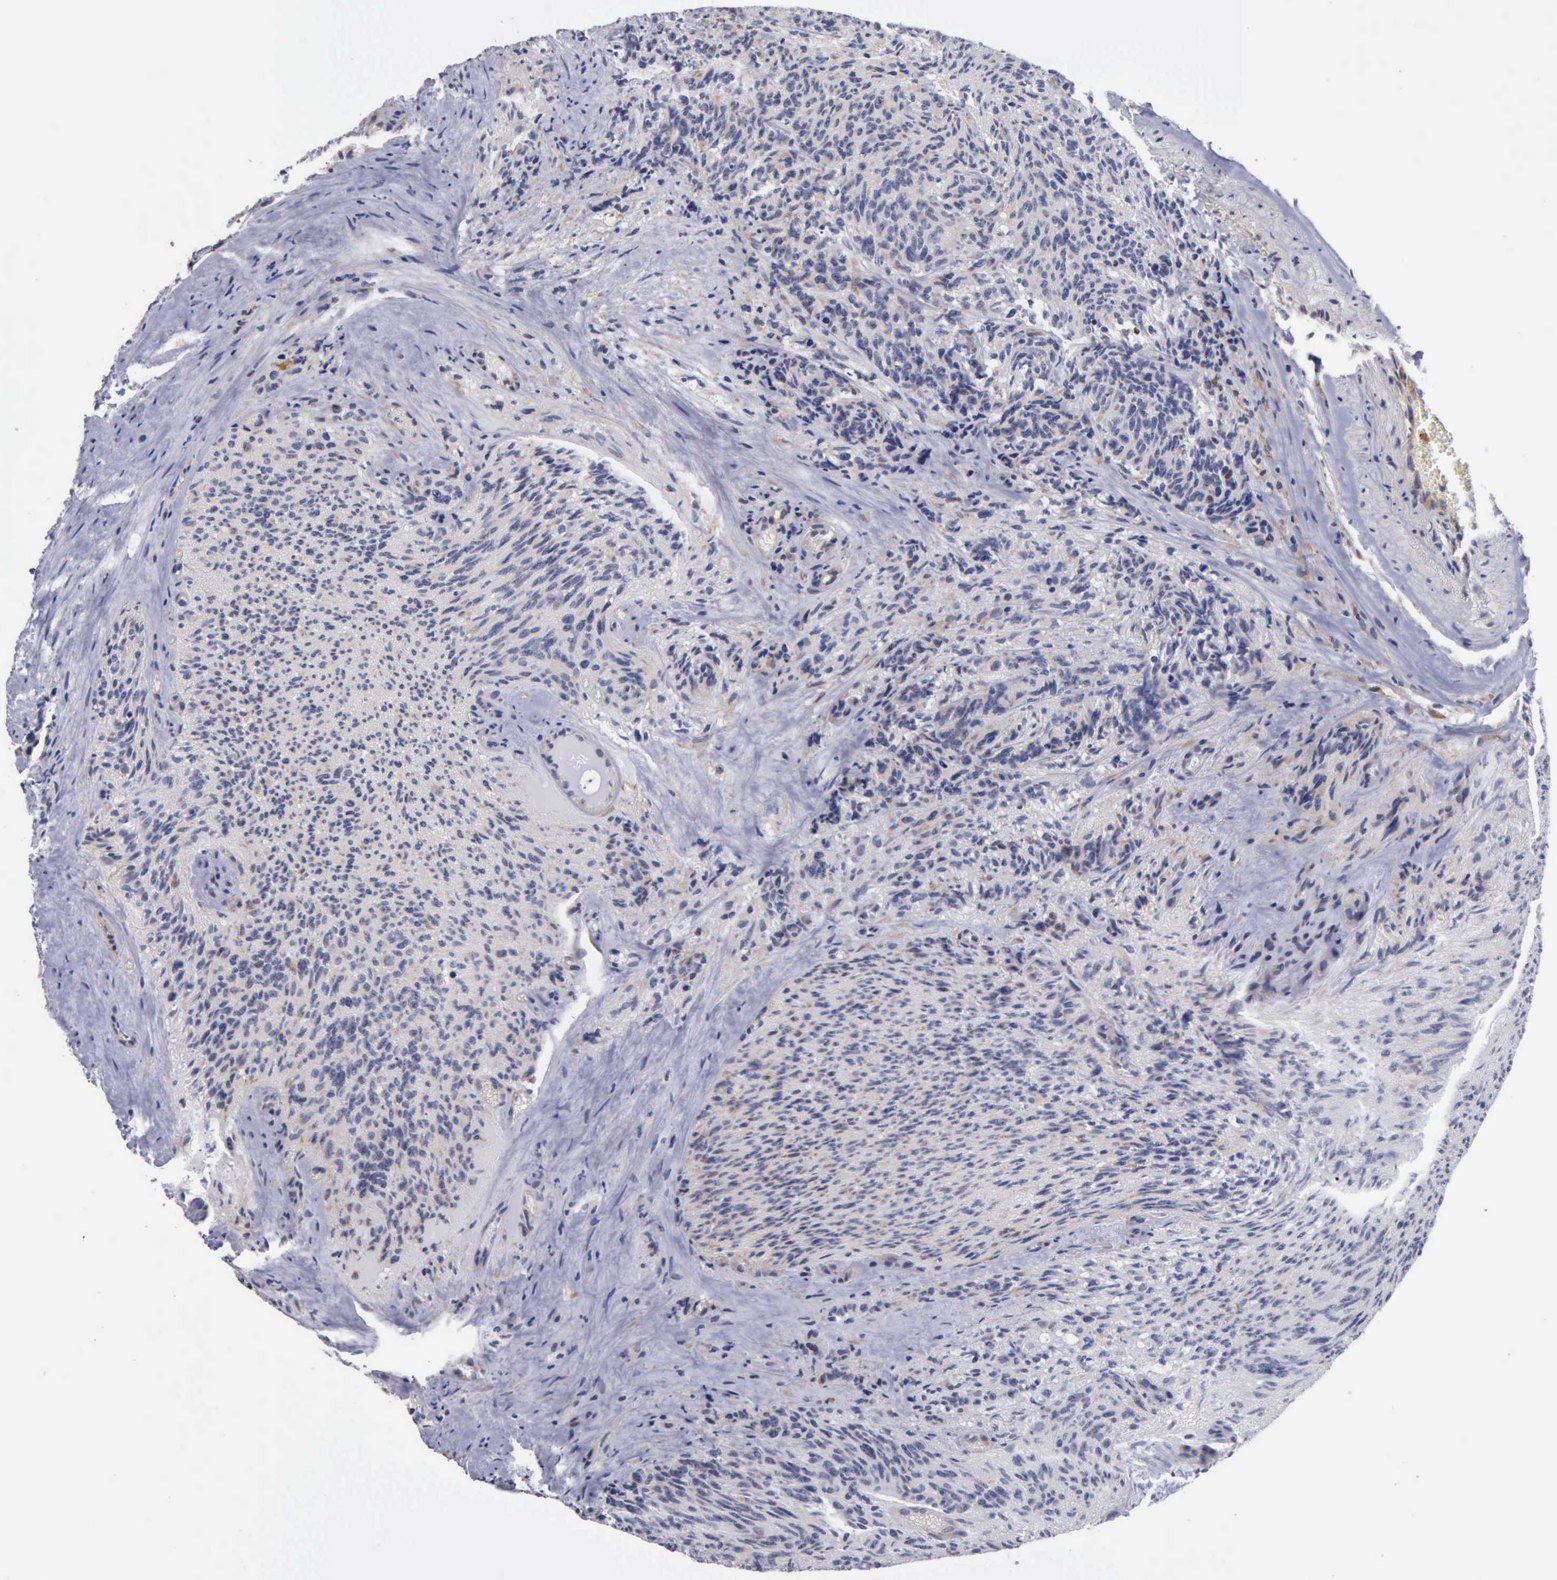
{"staining": {"intensity": "negative", "quantity": "none", "location": "none"}, "tissue": "glioma", "cell_type": "Tumor cells", "image_type": "cancer", "snomed": [{"axis": "morphology", "description": "Glioma, malignant, High grade"}, {"axis": "topography", "description": "Brain"}], "caption": "Immunohistochemical staining of human glioma displays no significant expression in tumor cells.", "gene": "GPR101", "patient": {"sex": "male", "age": 36}}